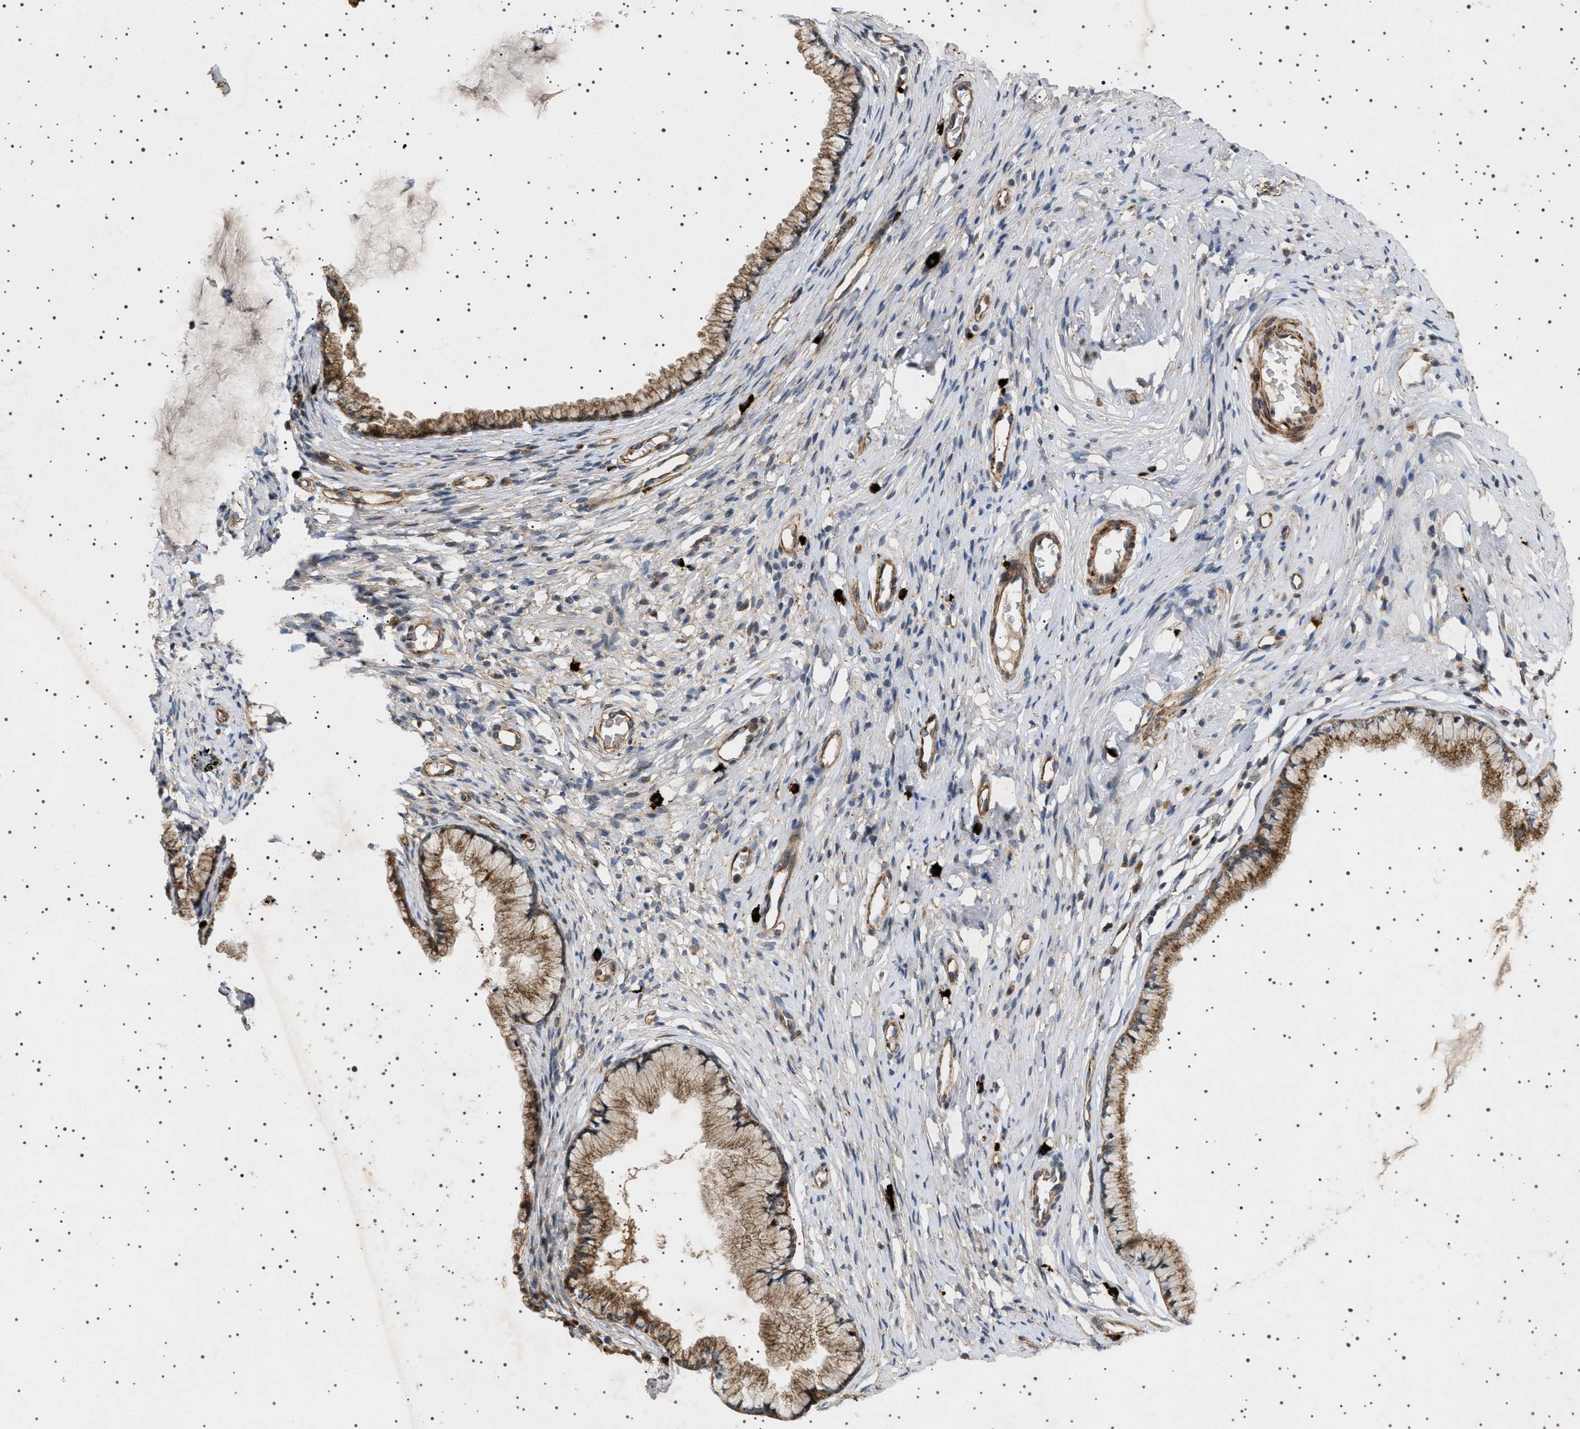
{"staining": {"intensity": "moderate", "quantity": ">75%", "location": "cytoplasmic/membranous"}, "tissue": "cervix", "cell_type": "Glandular cells", "image_type": "normal", "snomed": [{"axis": "morphology", "description": "Normal tissue, NOS"}, {"axis": "topography", "description": "Cervix"}], "caption": "An image showing moderate cytoplasmic/membranous positivity in about >75% of glandular cells in benign cervix, as visualized by brown immunohistochemical staining.", "gene": "CCDC186", "patient": {"sex": "female", "age": 77}}